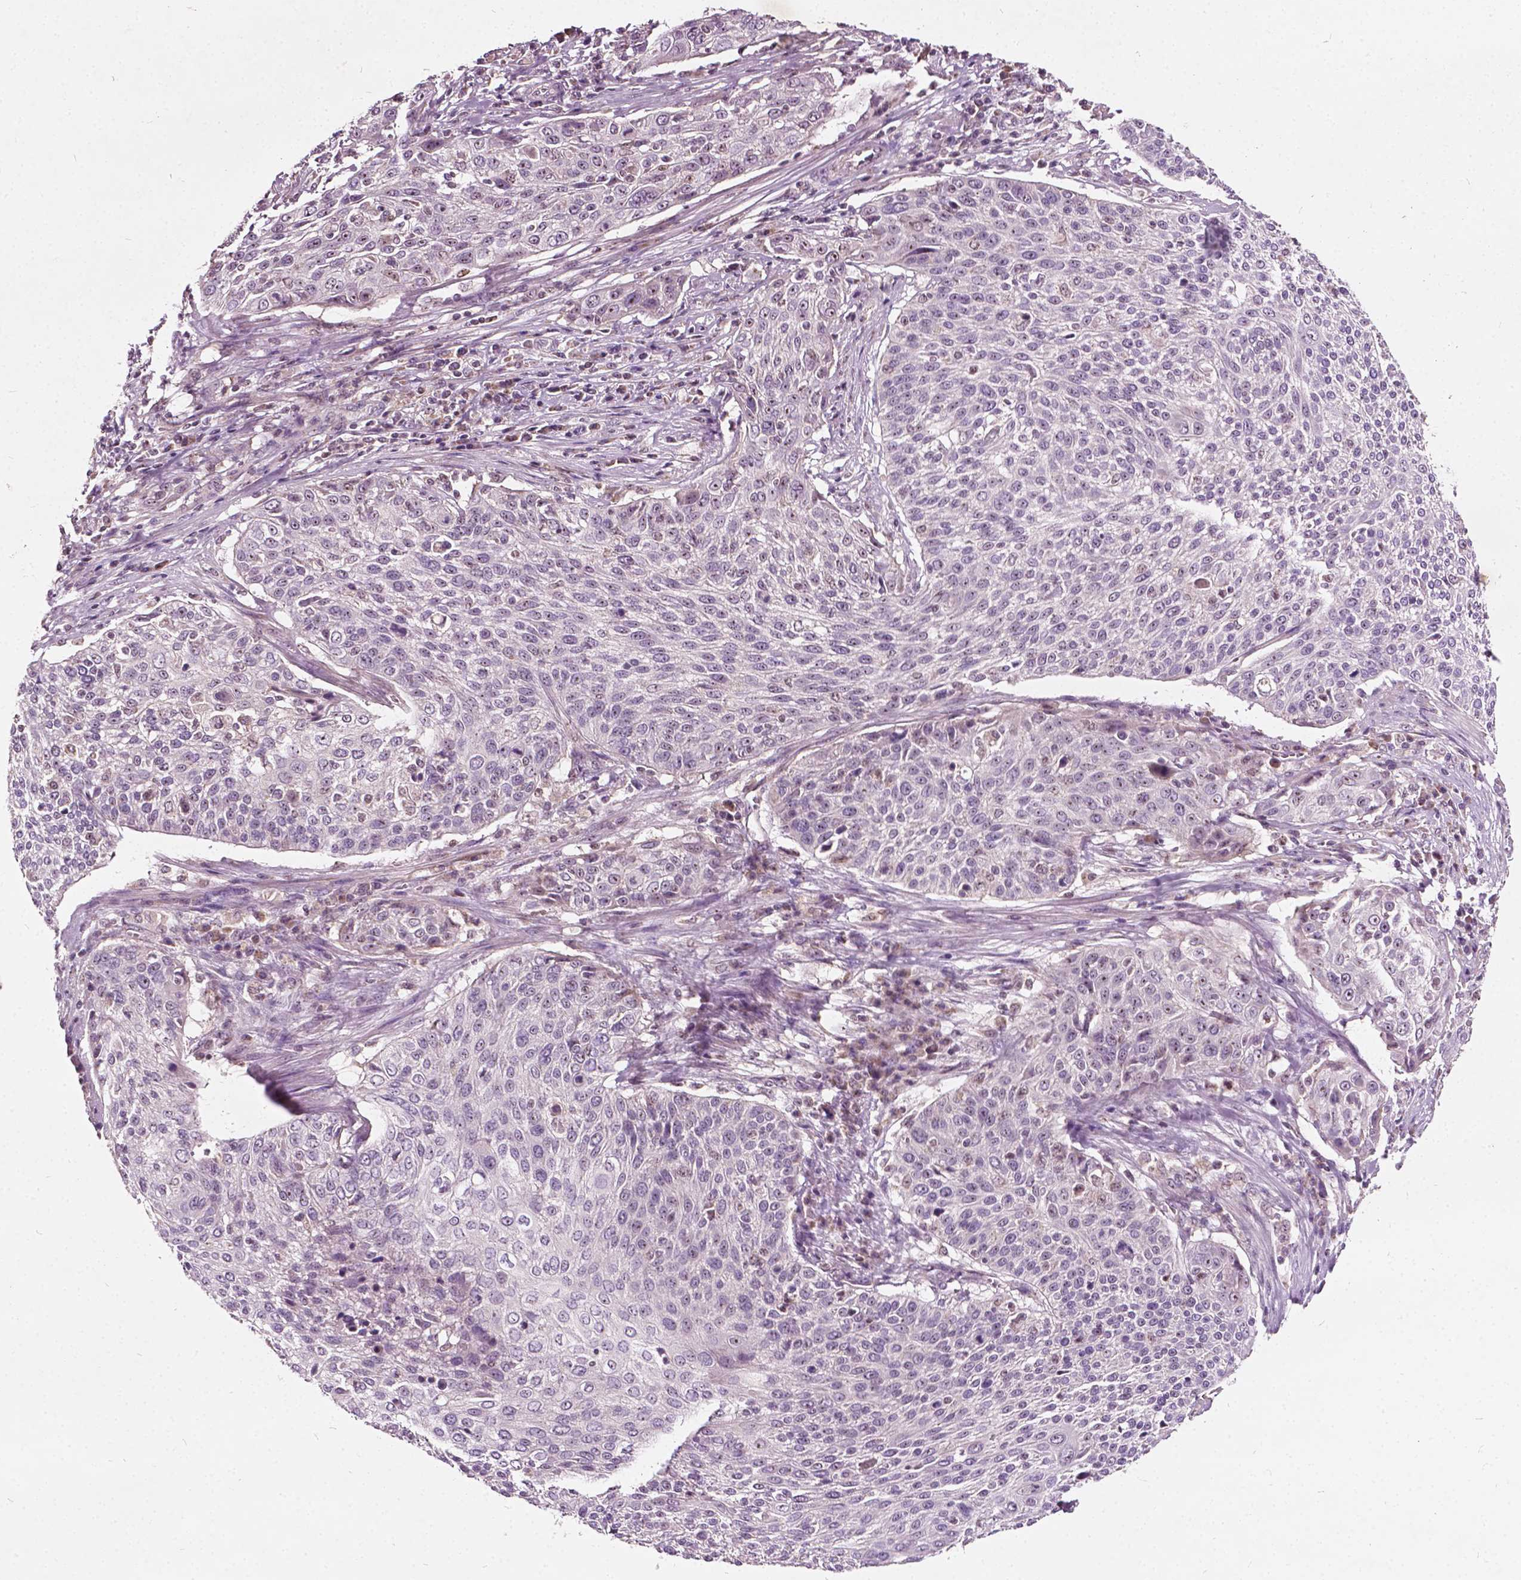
{"staining": {"intensity": "negative", "quantity": "none", "location": "none"}, "tissue": "cervical cancer", "cell_type": "Tumor cells", "image_type": "cancer", "snomed": [{"axis": "morphology", "description": "Squamous cell carcinoma, NOS"}, {"axis": "topography", "description": "Cervix"}], "caption": "A high-resolution histopathology image shows immunohistochemistry (IHC) staining of cervical squamous cell carcinoma, which exhibits no significant positivity in tumor cells. (DAB (3,3'-diaminobenzidine) IHC visualized using brightfield microscopy, high magnification).", "gene": "ODF3L2", "patient": {"sex": "female", "age": 31}}